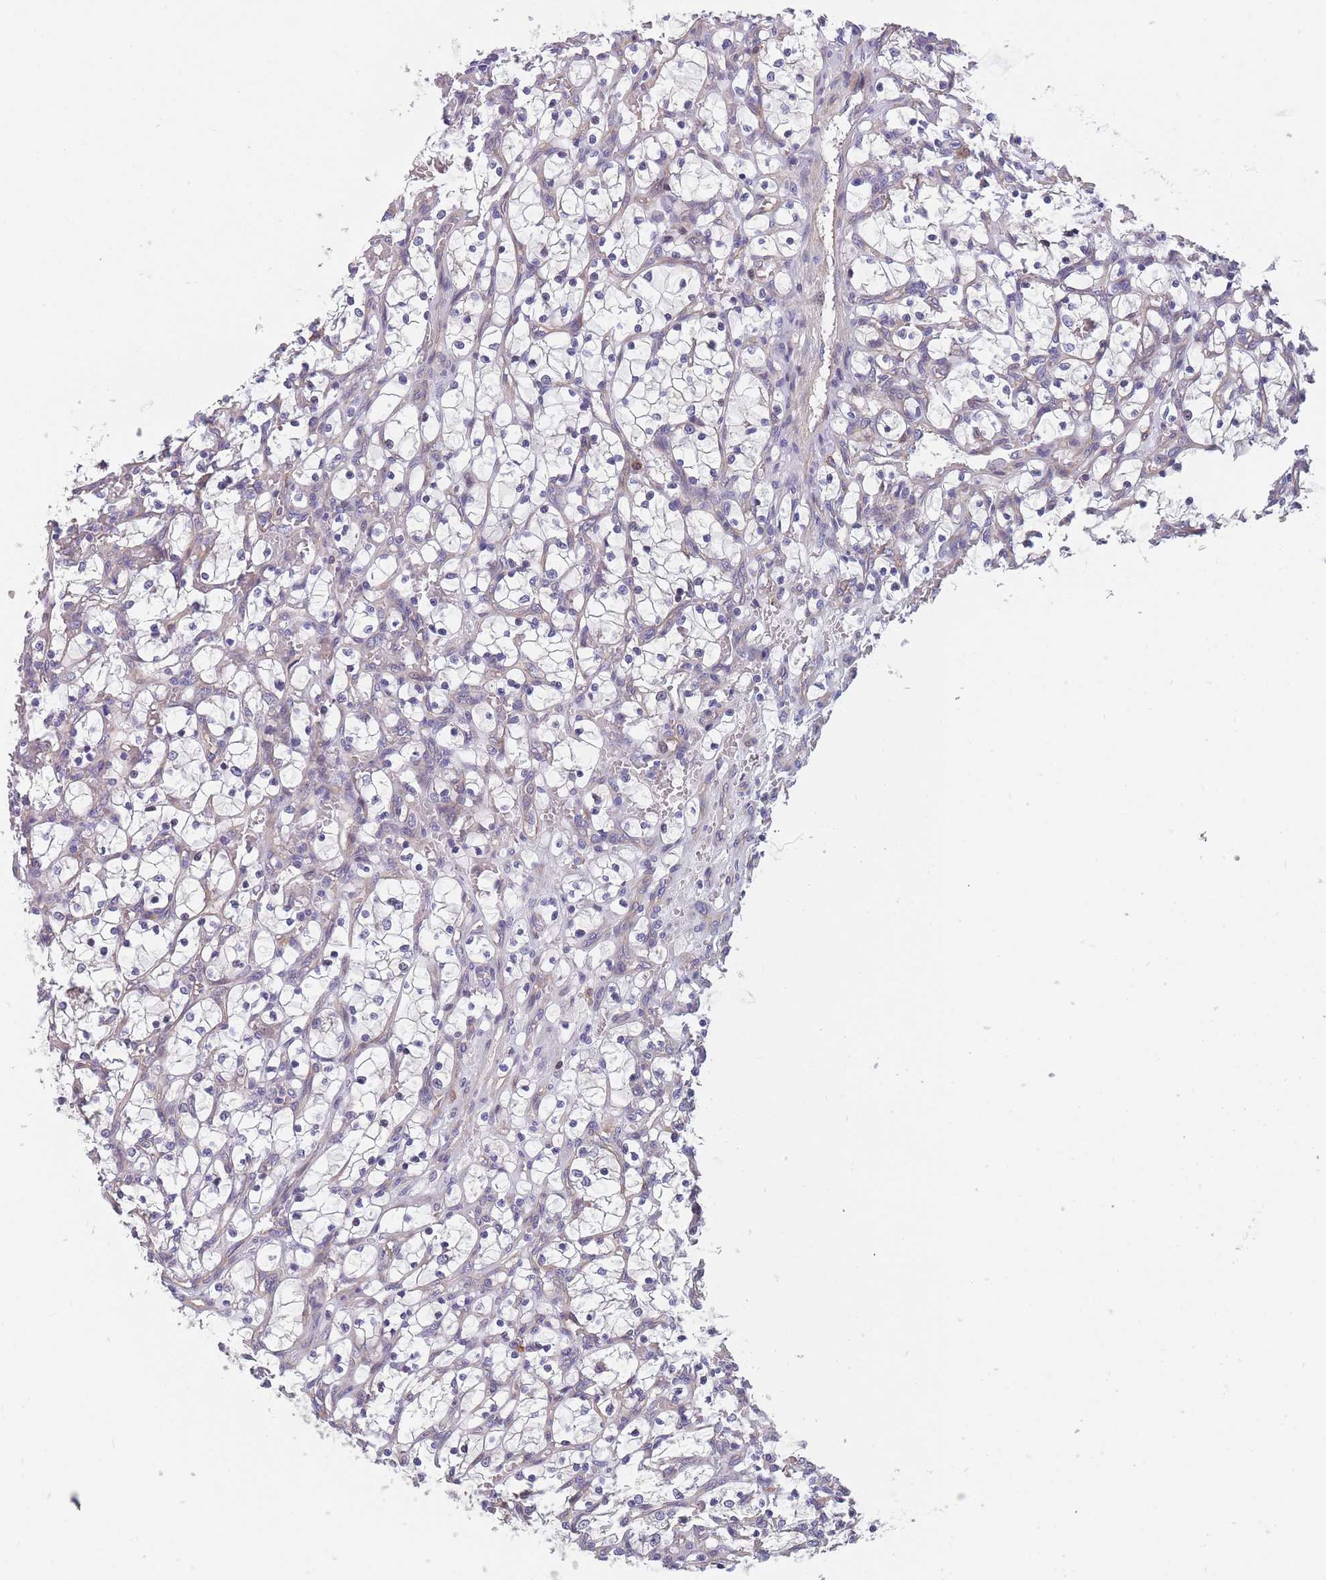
{"staining": {"intensity": "negative", "quantity": "none", "location": "none"}, "tissue": "renal cancer", "cell_type": "Tumor cells", "image_type": "cancer", "snomed": [{"axis": "morphology", "description": "Adenocarcinoma, NOS"}, {"axis": "topography", "description": "Kidney"}], "caption": "Immunohistochemical staining of renal cancer reveals no significant staining in tumor cells. (Immunohistochemistry (ihc), brightfield microscopy, high magnification).", "gene": "FAM83F", "patient": {"sex": "female", "age": 69}}